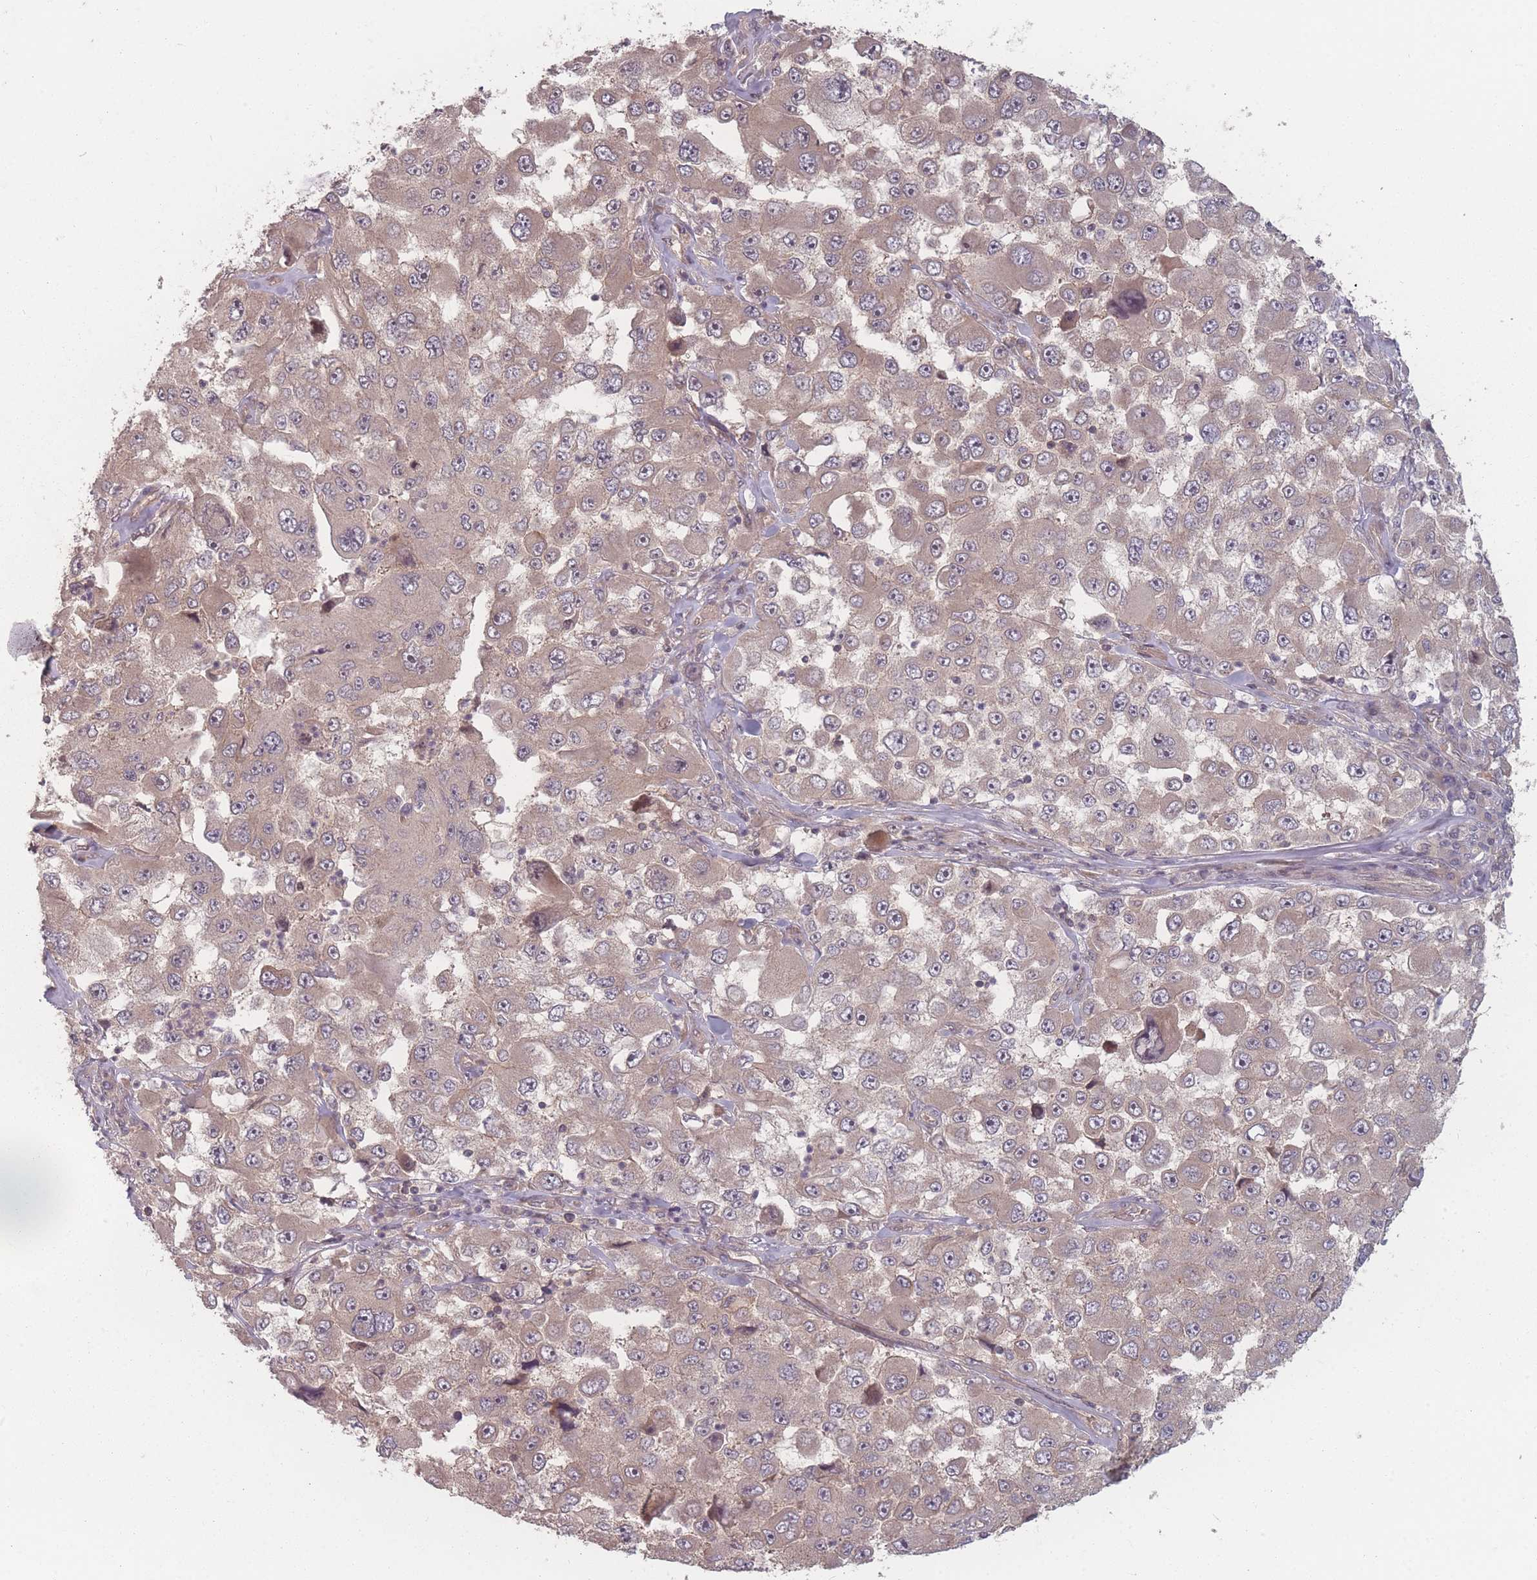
{"staining": {"intensity": "weak", "quantity": "25%-75%", "location": "cytoplasmic/membranous"}, "tissue": "melanoma", "cell_type": "Tumor cells", "image_type": "cancer", "snomed": [{"axis": "morphology", "description": "Malignant melanoma, Metastatic site"}, {"axis": "topography", "description": "Lymph node"}], "caption": "A low amount of weak cytoplasmic/membranous positivity is identified in approximately 25%-75% of tumor cells in melanoma tissue.", "gene": "HAGH", "patient": {"sex": "male", "age": 62}}